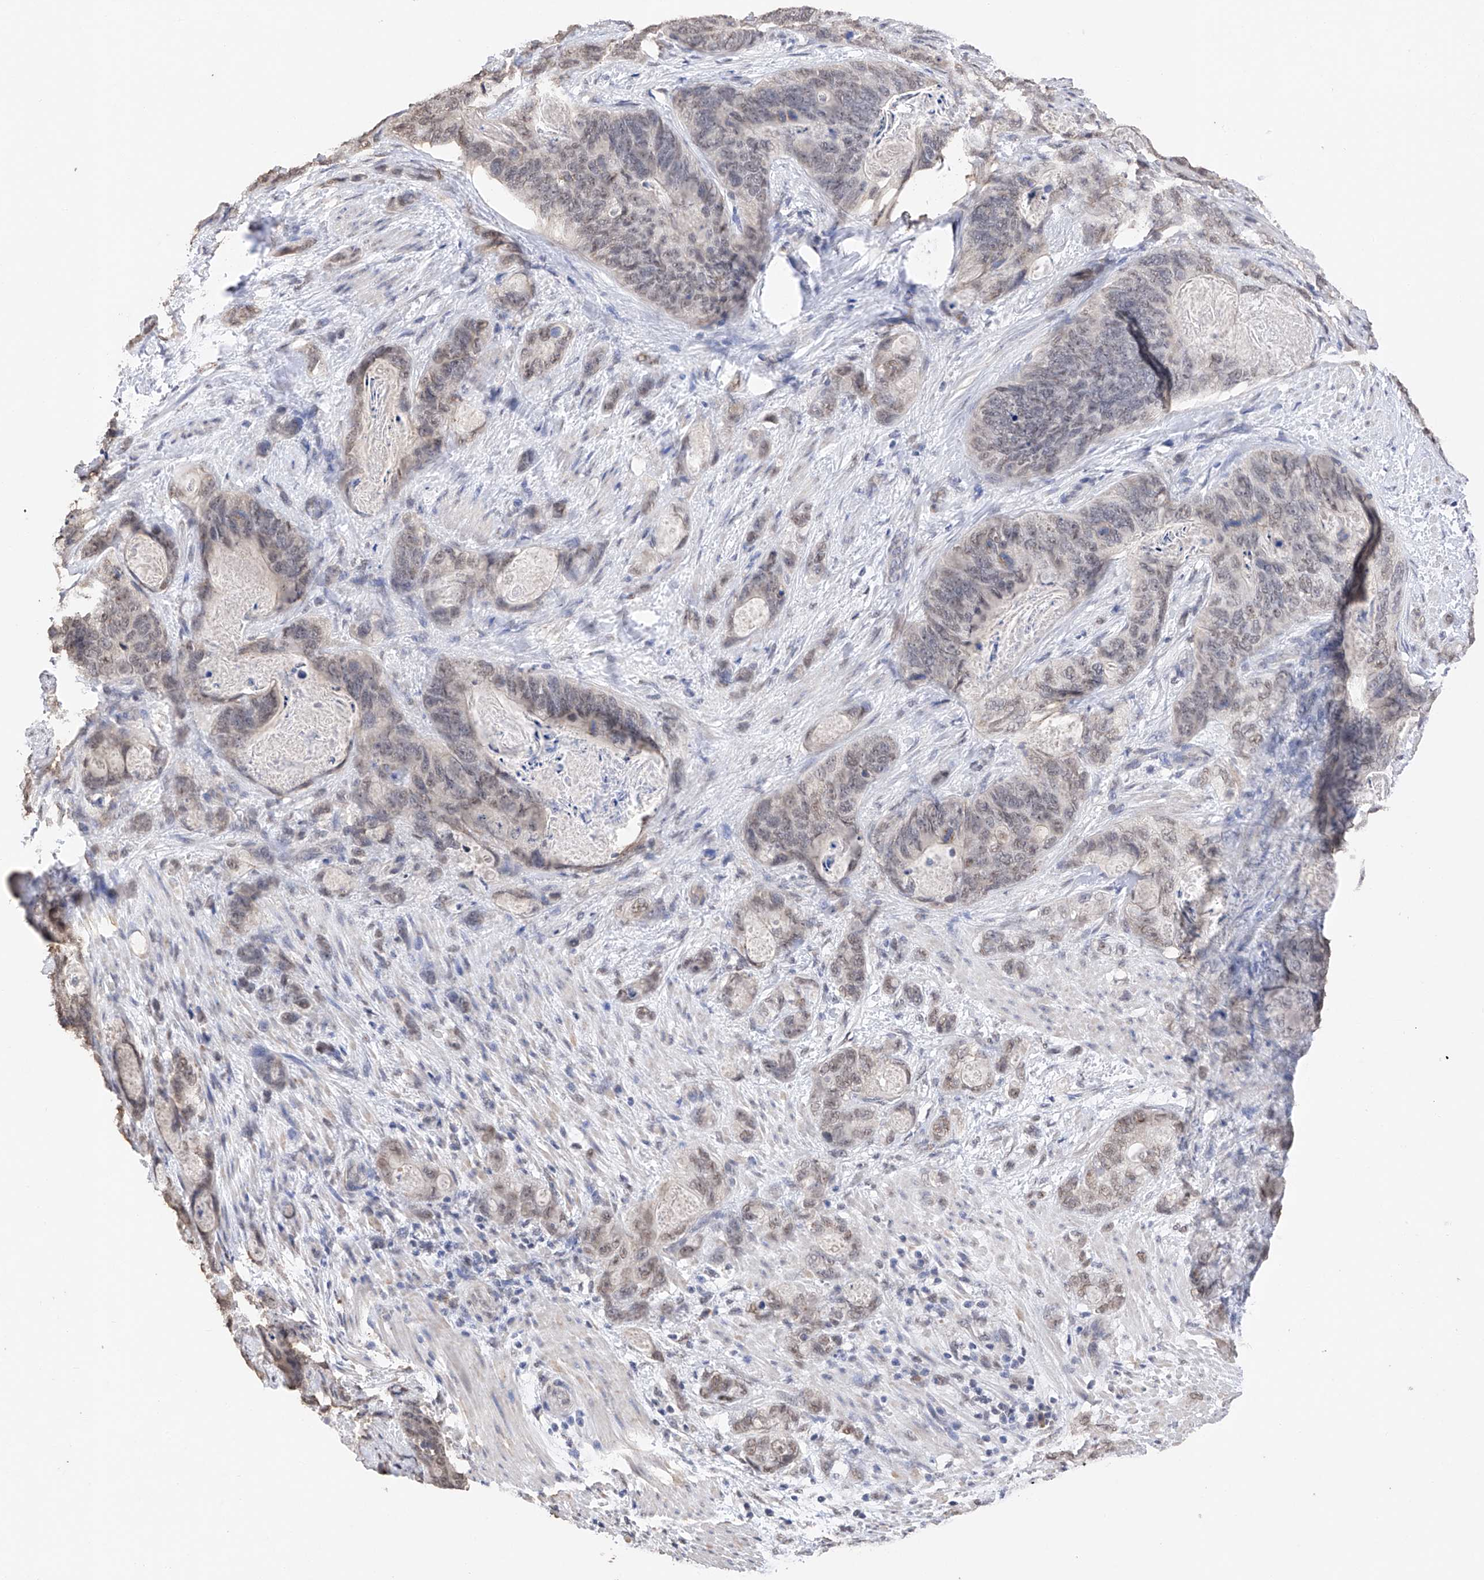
{"staining": {"intensity": "weak", "quantity": "<25%", "location": "nuclear"}, "tissue": "stomach cancer", "cell_type": "Tumor cells", "image_type": "cancer", "snomed": [{"axis": "morphology", "description": "Normal tissue, NOS"}, {"axis": "morphology", "description": "Adenocarcinoma, NOS"}, {"axis": "topography", "description": "Stomach"}], "caption": "The IHC photomicrograph has no significant expression in tumor cells of adenocarcinoma (stomach) tissue.", "gene": "DMAP1", "patient": {"sex": "female", "age": 89}}